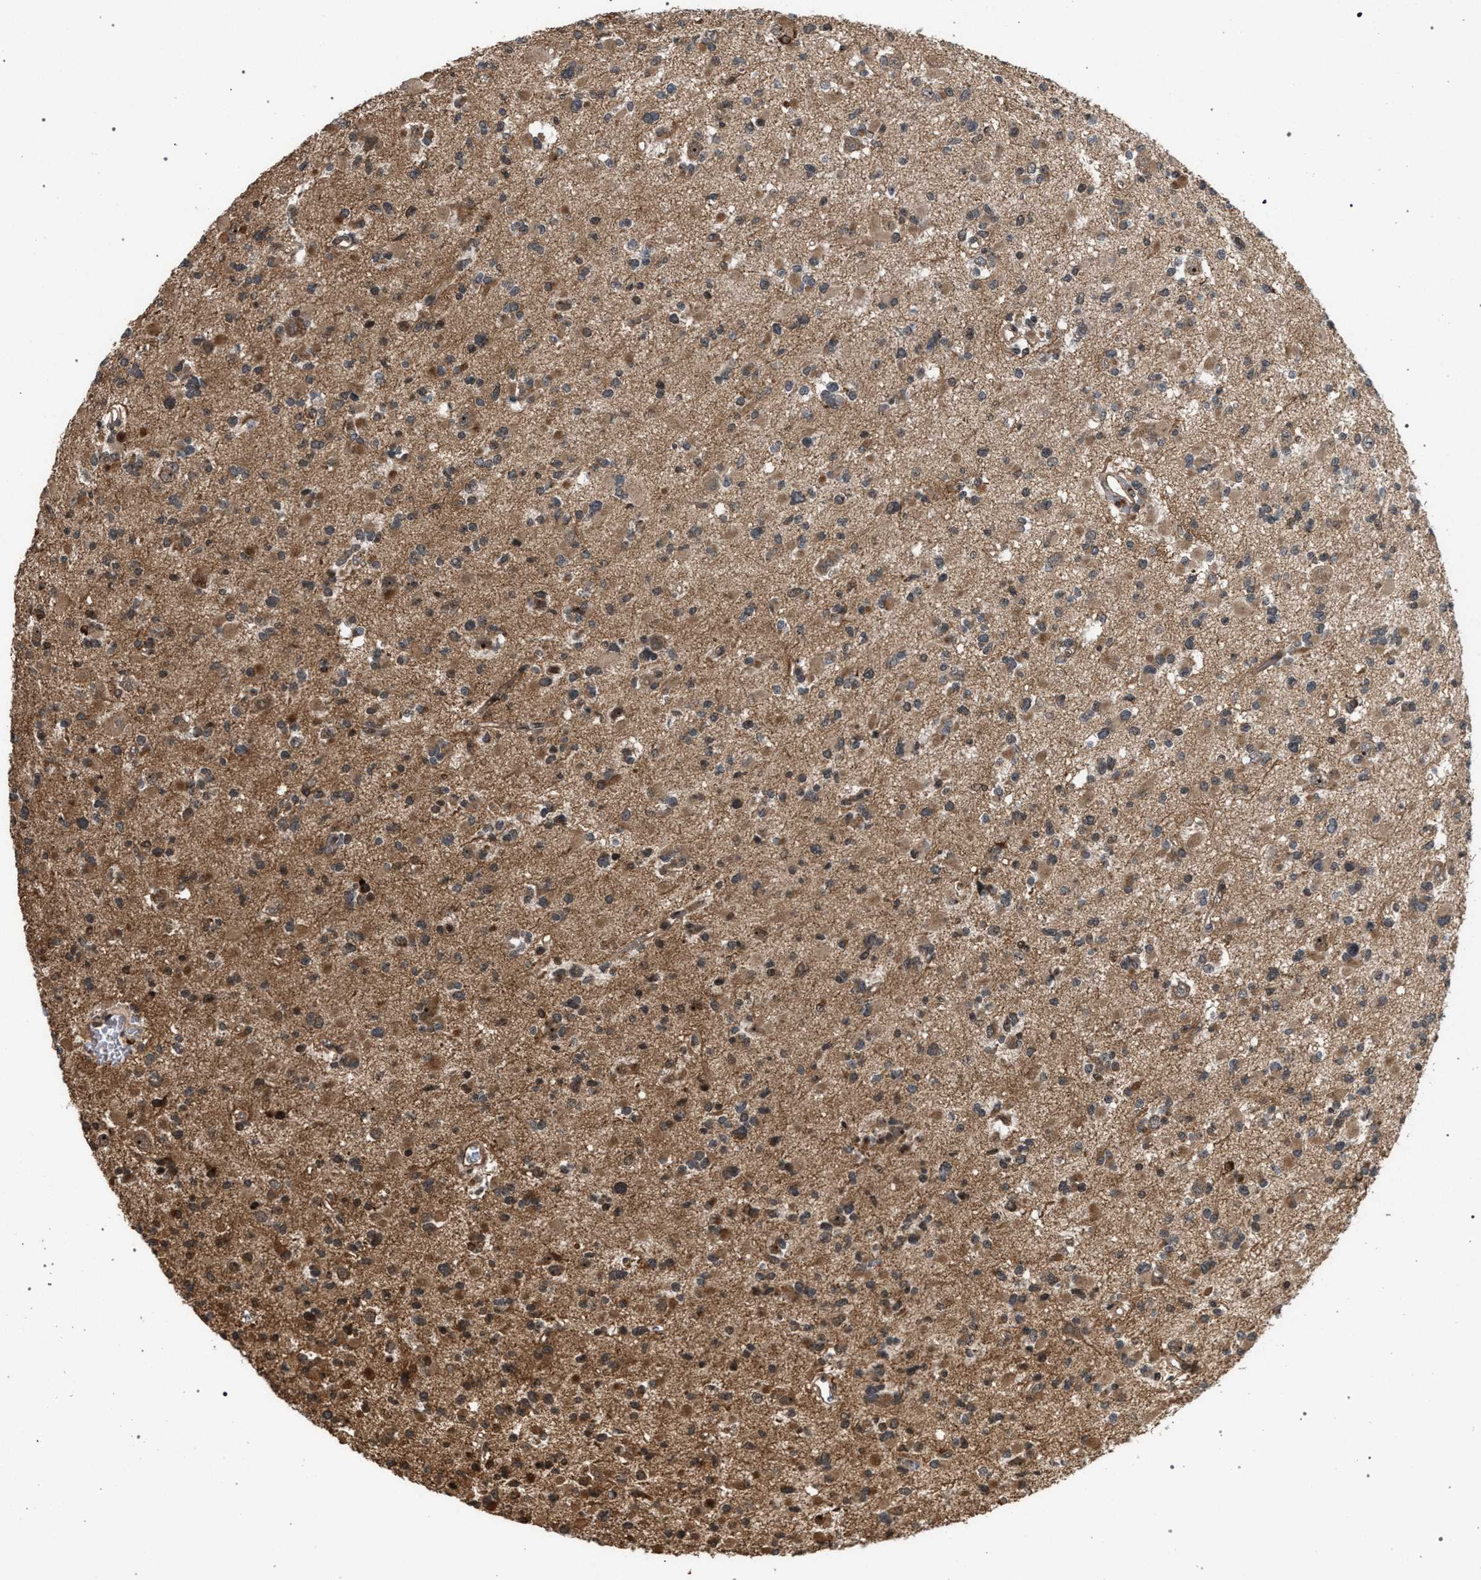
{"staining": {"intensity": "weak", "quantity": ">75%", "location": "cytoplasmic/membranous"}, "tissue": "glioma", "cell_type": "Tumor cells", "image_type": "cancer", "snomed": [{"axis": "morphology", "description": "Glioma, malignant, Low grade"}, {"axis": "topography", "description": "Brain"}], "caption": "This photomicrograph reveals glioma stained with IHC to label a protein in brown. The cytoplasmic/membranous of tumor cells show weak positivity for the protein. Nuclei are counter-stained blue.", "gene": "IRAK4", "patient": {"sex": "female", "age": 22}}